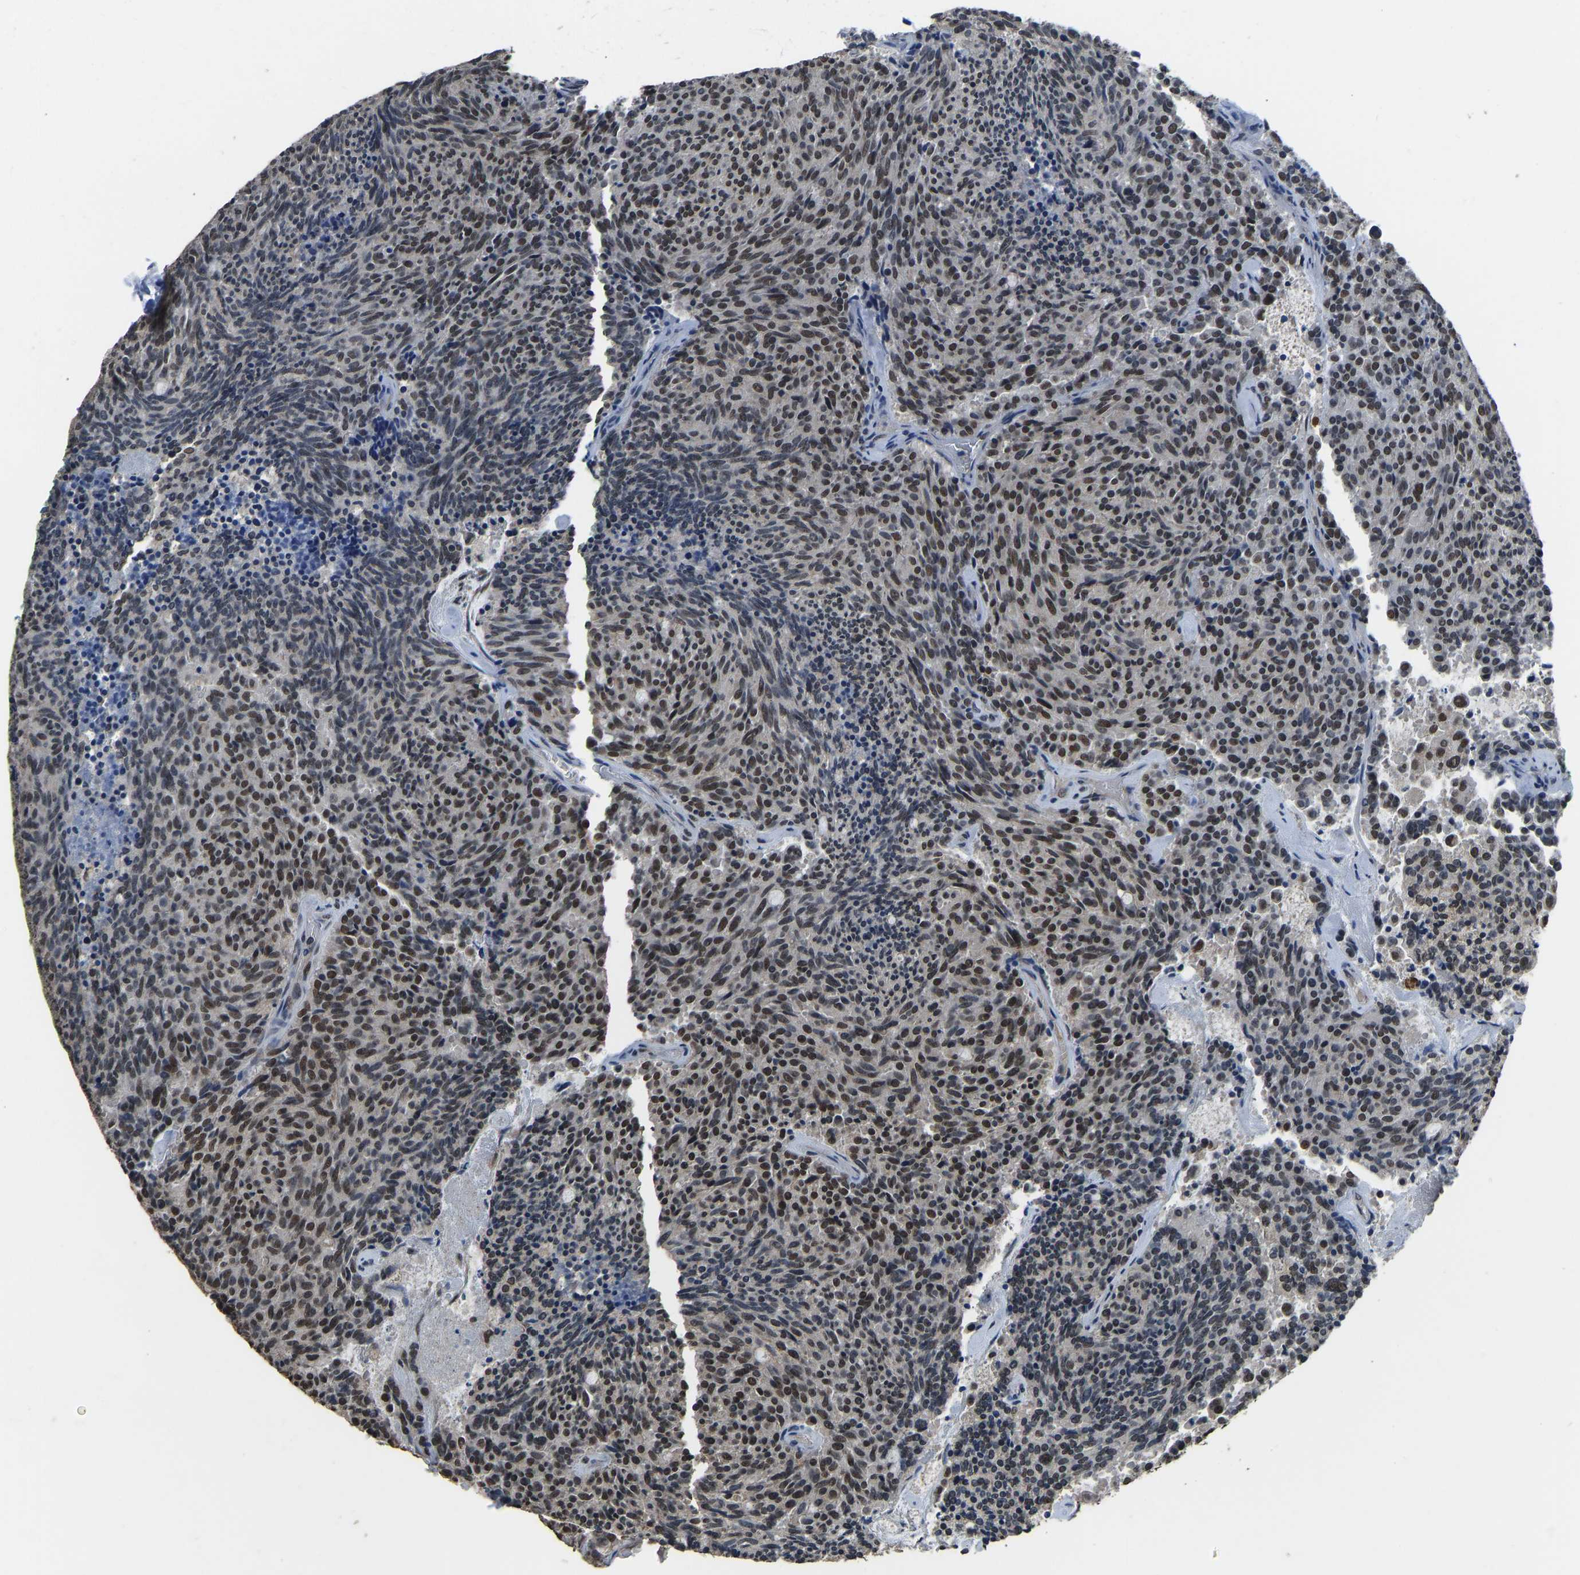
{"staining": {"intensity": "strong", "quantity": "25%-75%", "location": "nuclear"}, "tissue": "carcinoid", "cell_type": "Tumor cells", "image_type": "cancer", "snomed": [{"axis": "morphology", "description": "Carcinoid, malignant, NOS"}, {"axis": "topography", "description": "Pancreas"}], "caption": "Human carcinoid (malignant) stained with a brown dye shows strong nuclear positive expression in approximately 25%-75% of tumor cells.", "gene": "TOX4", "patient": {"sex": "female", "age": 54}}